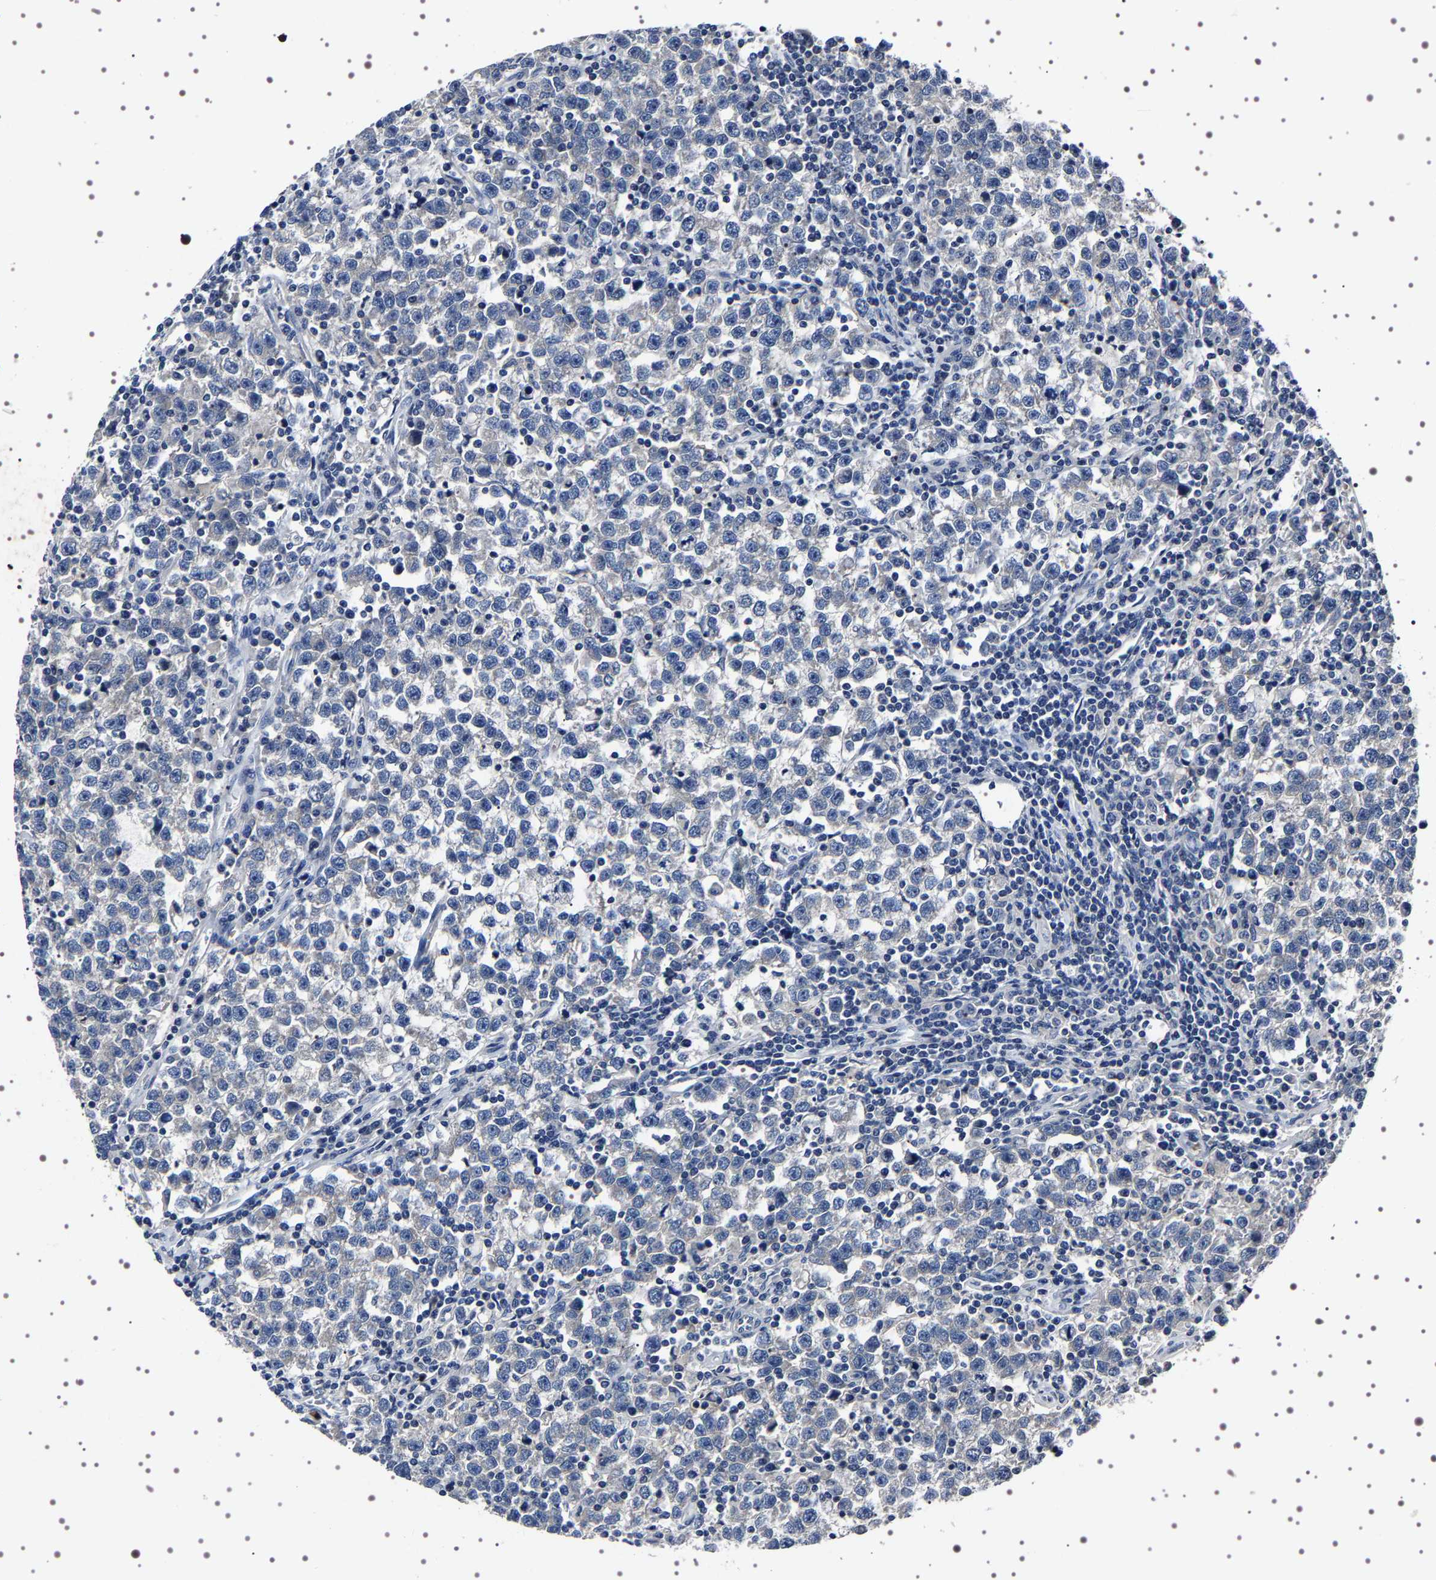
{"staining": {"intensity": "negative", "quantity": "none", "location": "none"}, "tissue": "testis cancer", "cell_type": "Tumor cells", "image_type": "cancer", "snomed": [{"axis": "morphology", "description": "Seminoma, NOS"}, {"axis": "topography", "description": "Testis"}], "caption": "A high-resolution image shows immunohistochemistry (IHC) staining of seminoma (testis), which shows no significant positivity in tumor cells.", "gene": "TARBP1", "patient": {"sex": "male", "age": 43}}